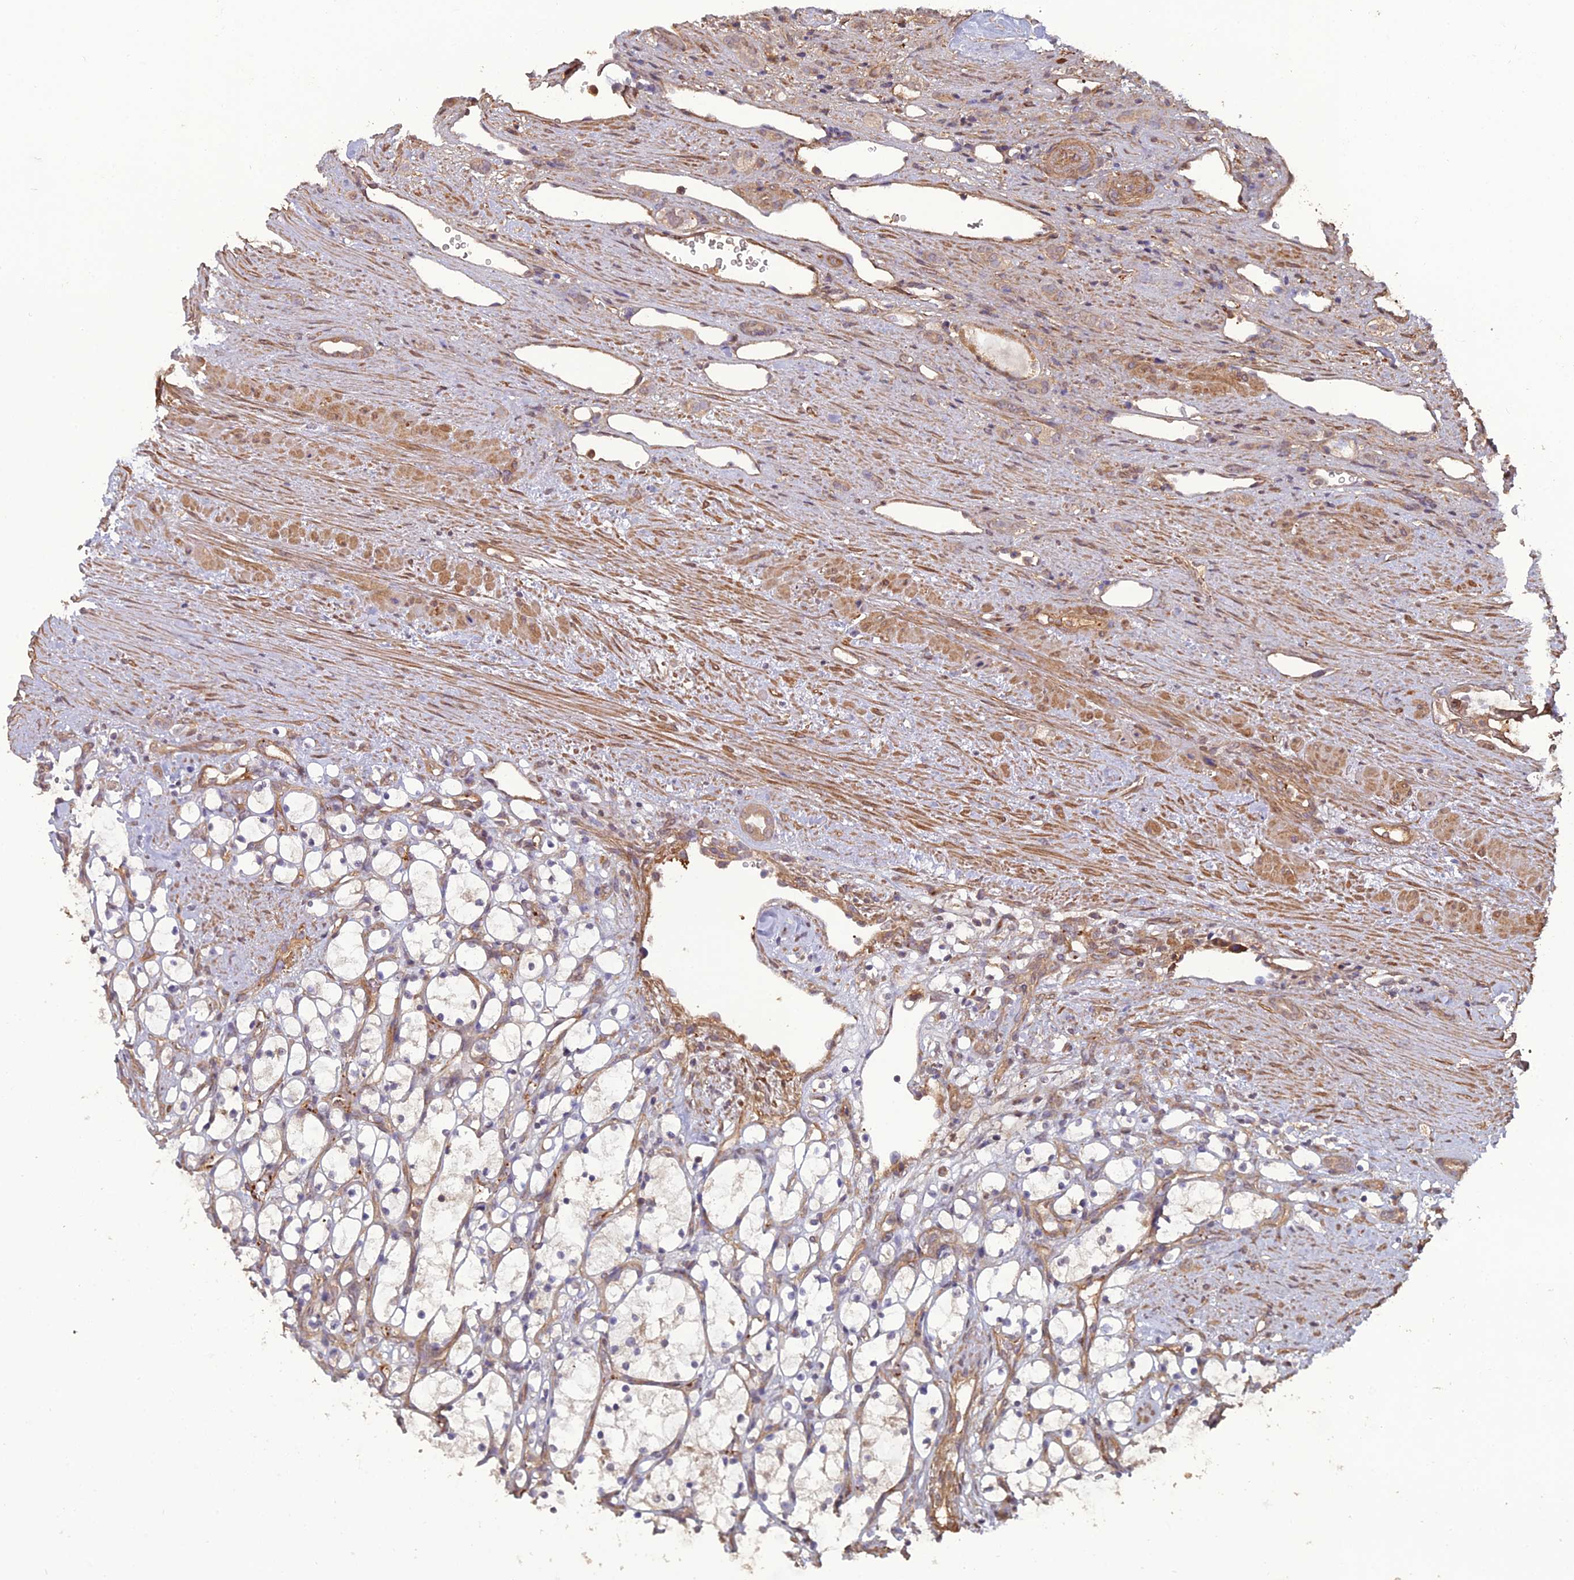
{"staining": {"intensity": "negative", "quantity": "none", "location": "none"}, "tissue": "renal cancer", "cell_type": "Tumor cells", "image_type": "cancer", "snomed": [{"axis": "morphology", "description": "Adenocarcinoma, NOS"}, {"axis": "topography", "description": "Kidney"}], "caption": "Tumor cells show no significant protein positivity in renal cancer.", "gene": "ATP6V0A2", "patient": {"sex": "female", "age": 69}}